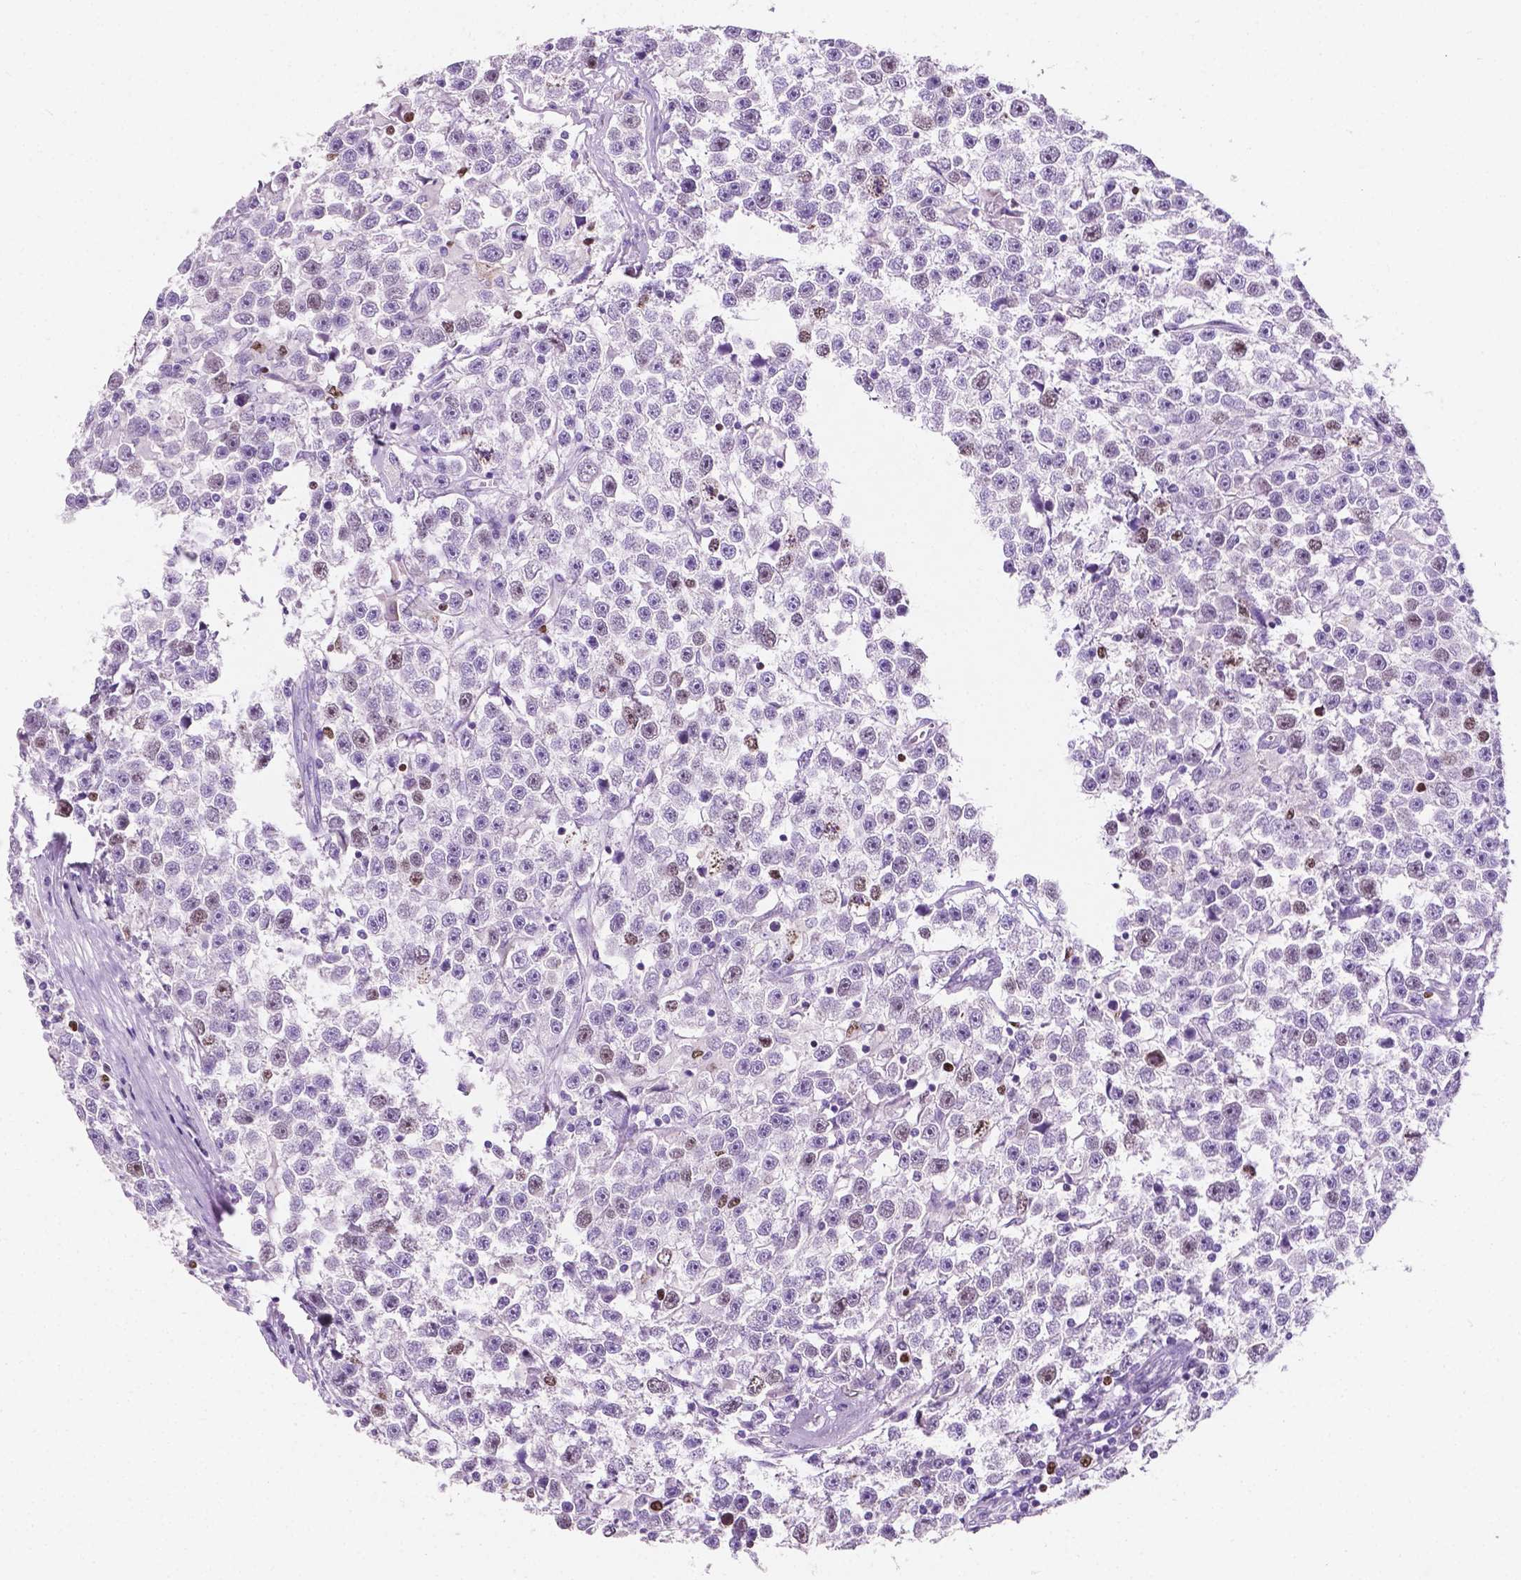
{"staining": {"intensity": "moderate", "quantity": "<25%", "location": "nuclear"}, "tissue": "testis cancer", "cell_type": "Tumor cells", "image_type": "cancer", "snomed": [{"axis": "morphology", "description": "Seminoma, NOS"}, {"axis": "topography", "description": "Testis"}], "caption": "IHC (DAB (3,3'-diaminobenzidine)) staining of testis seminoma displays moderate nuclear protein staining in about <25% of tumor cells. The staining is performed using DAB (3,3'-diaminobenzidine) brown chromogen to label protein expression. The nuclei are counter-stained blue using hematoxylin.", "gene": "SIAH2", "patient": {"sex": "male", "age": 31}}